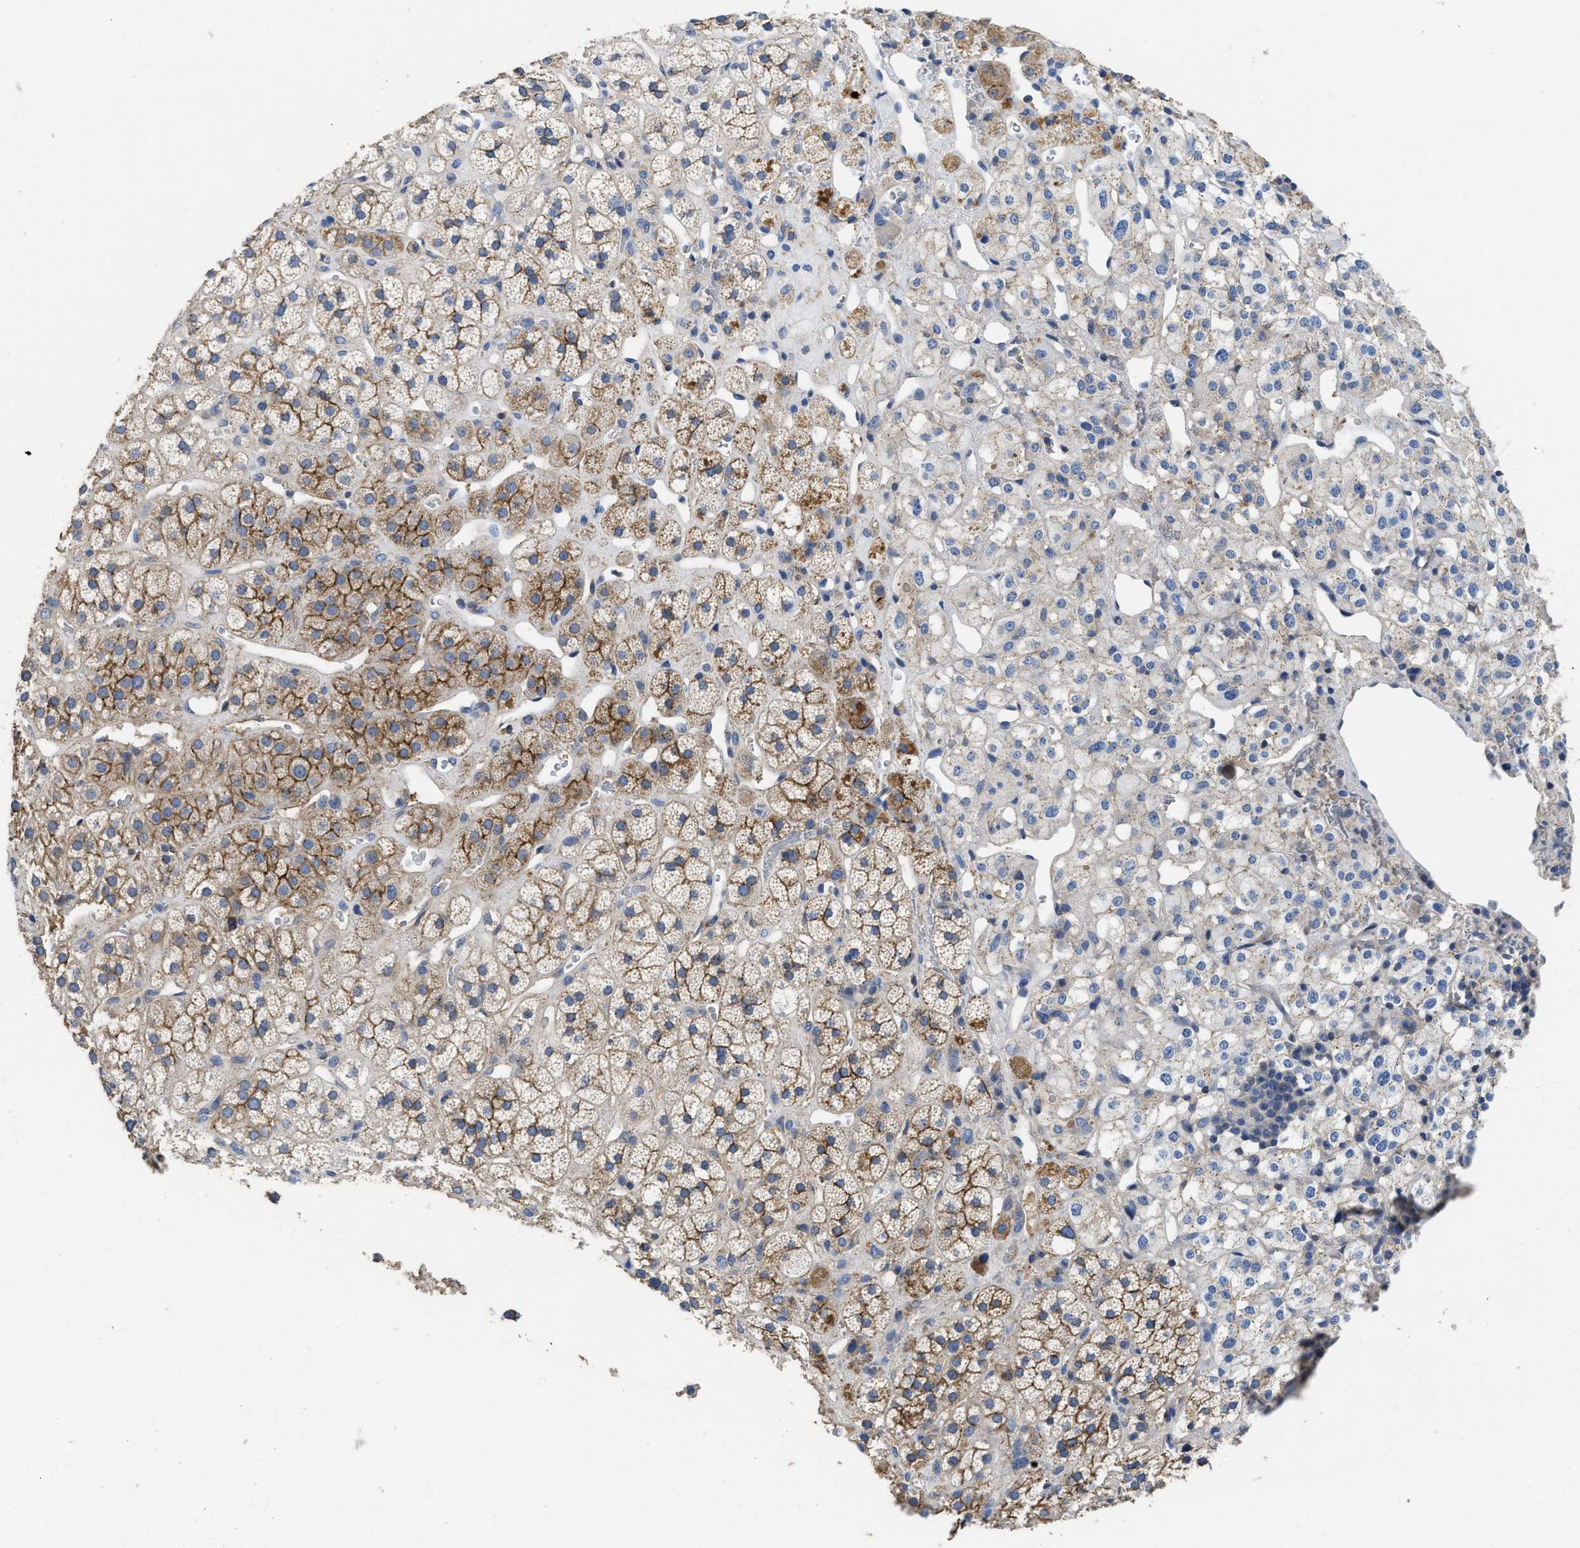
{"staining": {"intensity": "moderate", "quantity": "25%-75%", "location": "cytoplasmic/membranous"}, "tissue": "adrenal gland", "cell_type": "Glandular cells", "image_type": "normal", "snomed": [{"axis": "morphology", "description": "Normal tissue, NOS"}, {"axis": "topography", "description": "Adrenal gland"}], "caption": "This histopathology image shows normal adrenal gland stained with immunohistochemistry (IHC) to label a protein in brown. The cytoplasmic/membranous of glandular cells show moderate positivity for the protein. Nuclei are counter-stained blue.", "gene": "USP4", "patient": {"sex": "male", "age": 56}}